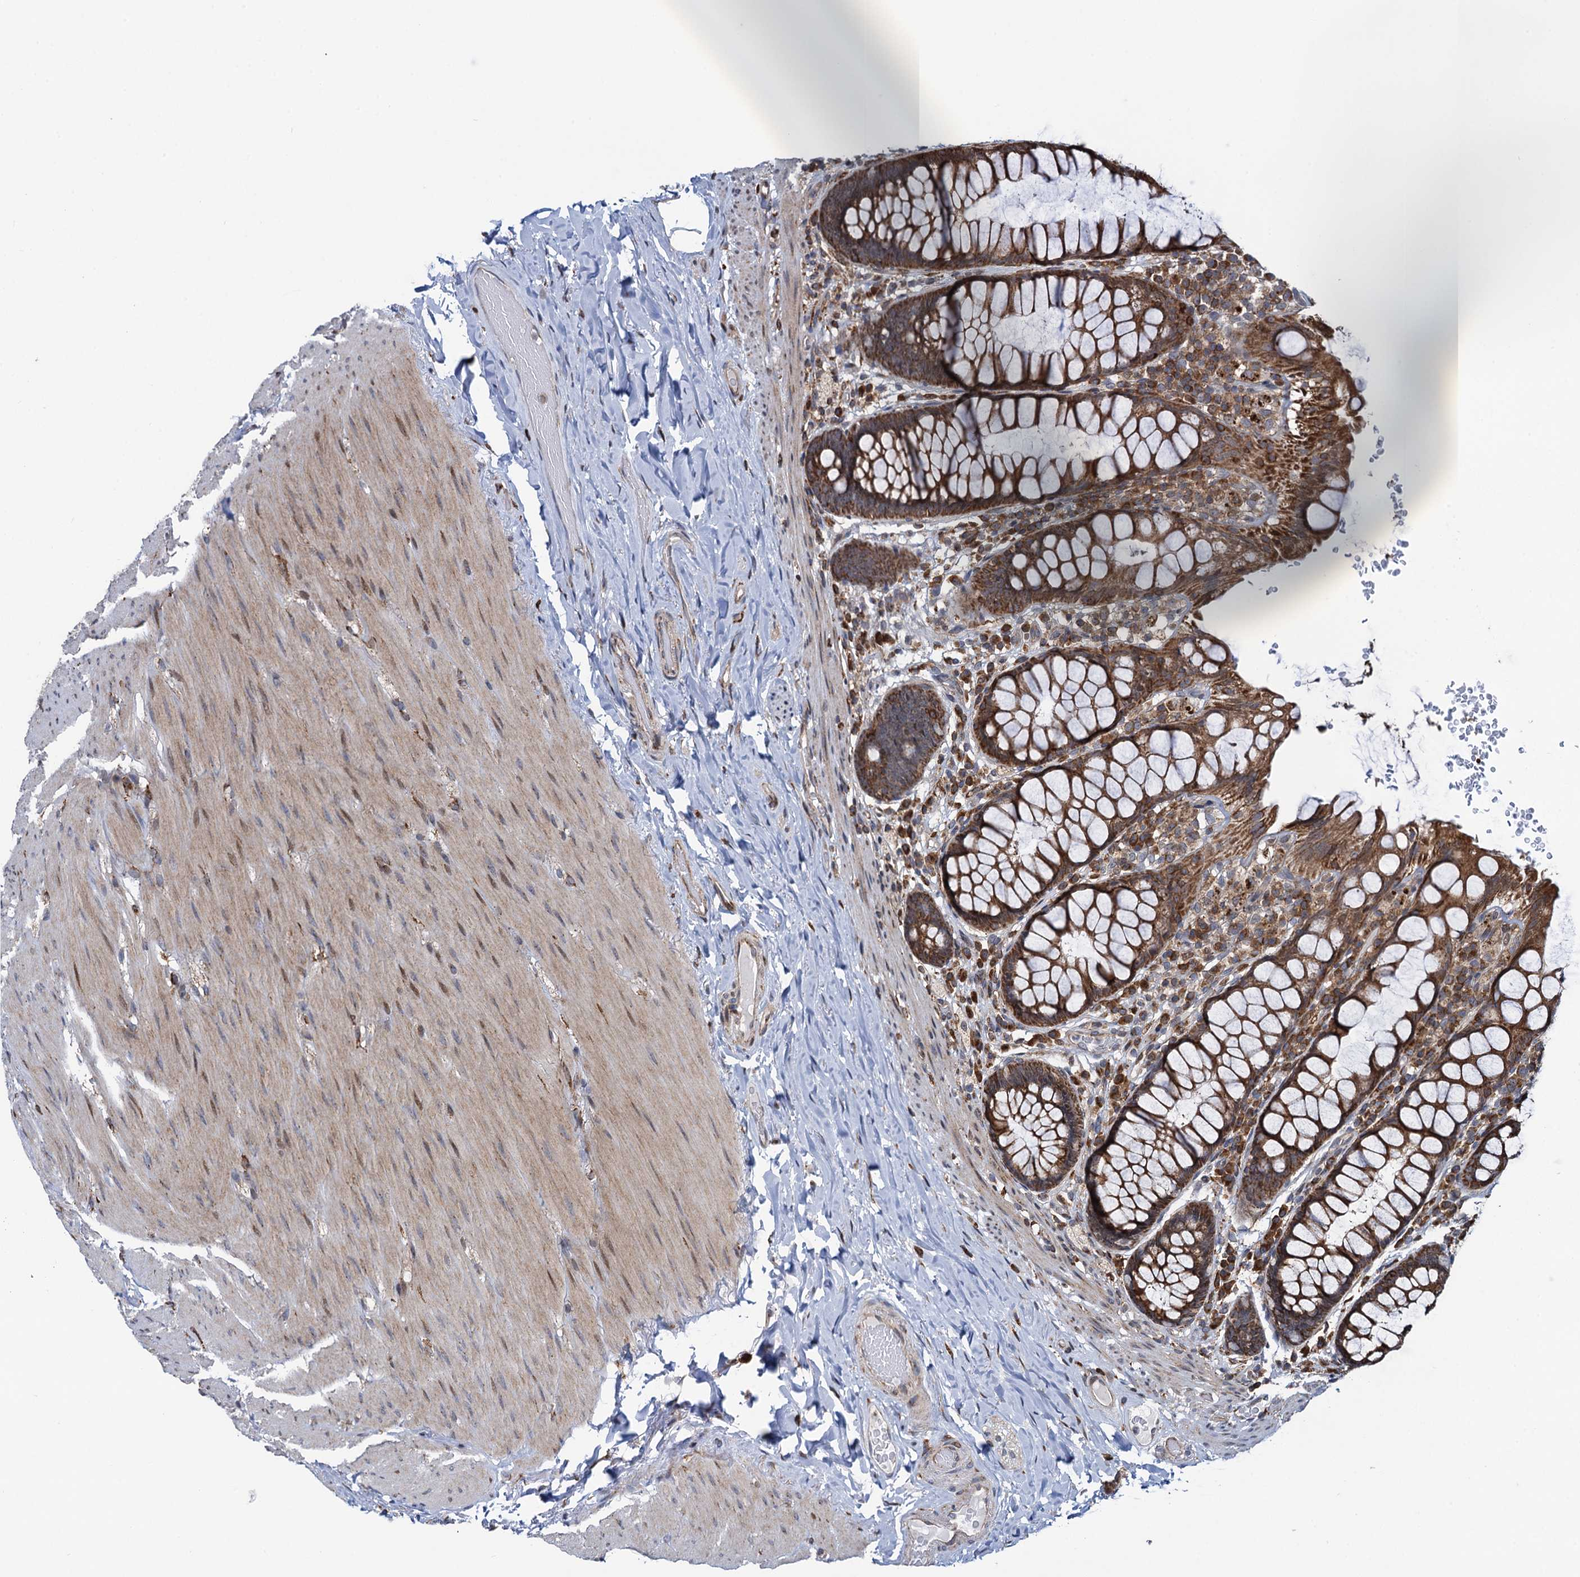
{"staining": {"intensity": "moderate", "quantity": ">75%", "location": "cytoplasmic/membranous"}, "tissue": "rectum", "cell_type": "Glandular cells", "image_type": "normal", "snomed": [{"axis": "morphology", "description": "Normal tissue, NOS"}, {"axis": "topography", "description": "Rectum"}], "caption": "DAB (3,3'-diaminobenzidine) immunohistochemical staining of benign rectum demonstrates moderate cytoplasmic/membranous protein staining in about >75% of glandular cells.", "gene": "CCDC102A", "patient": {"sex": "male", "age": 83}}